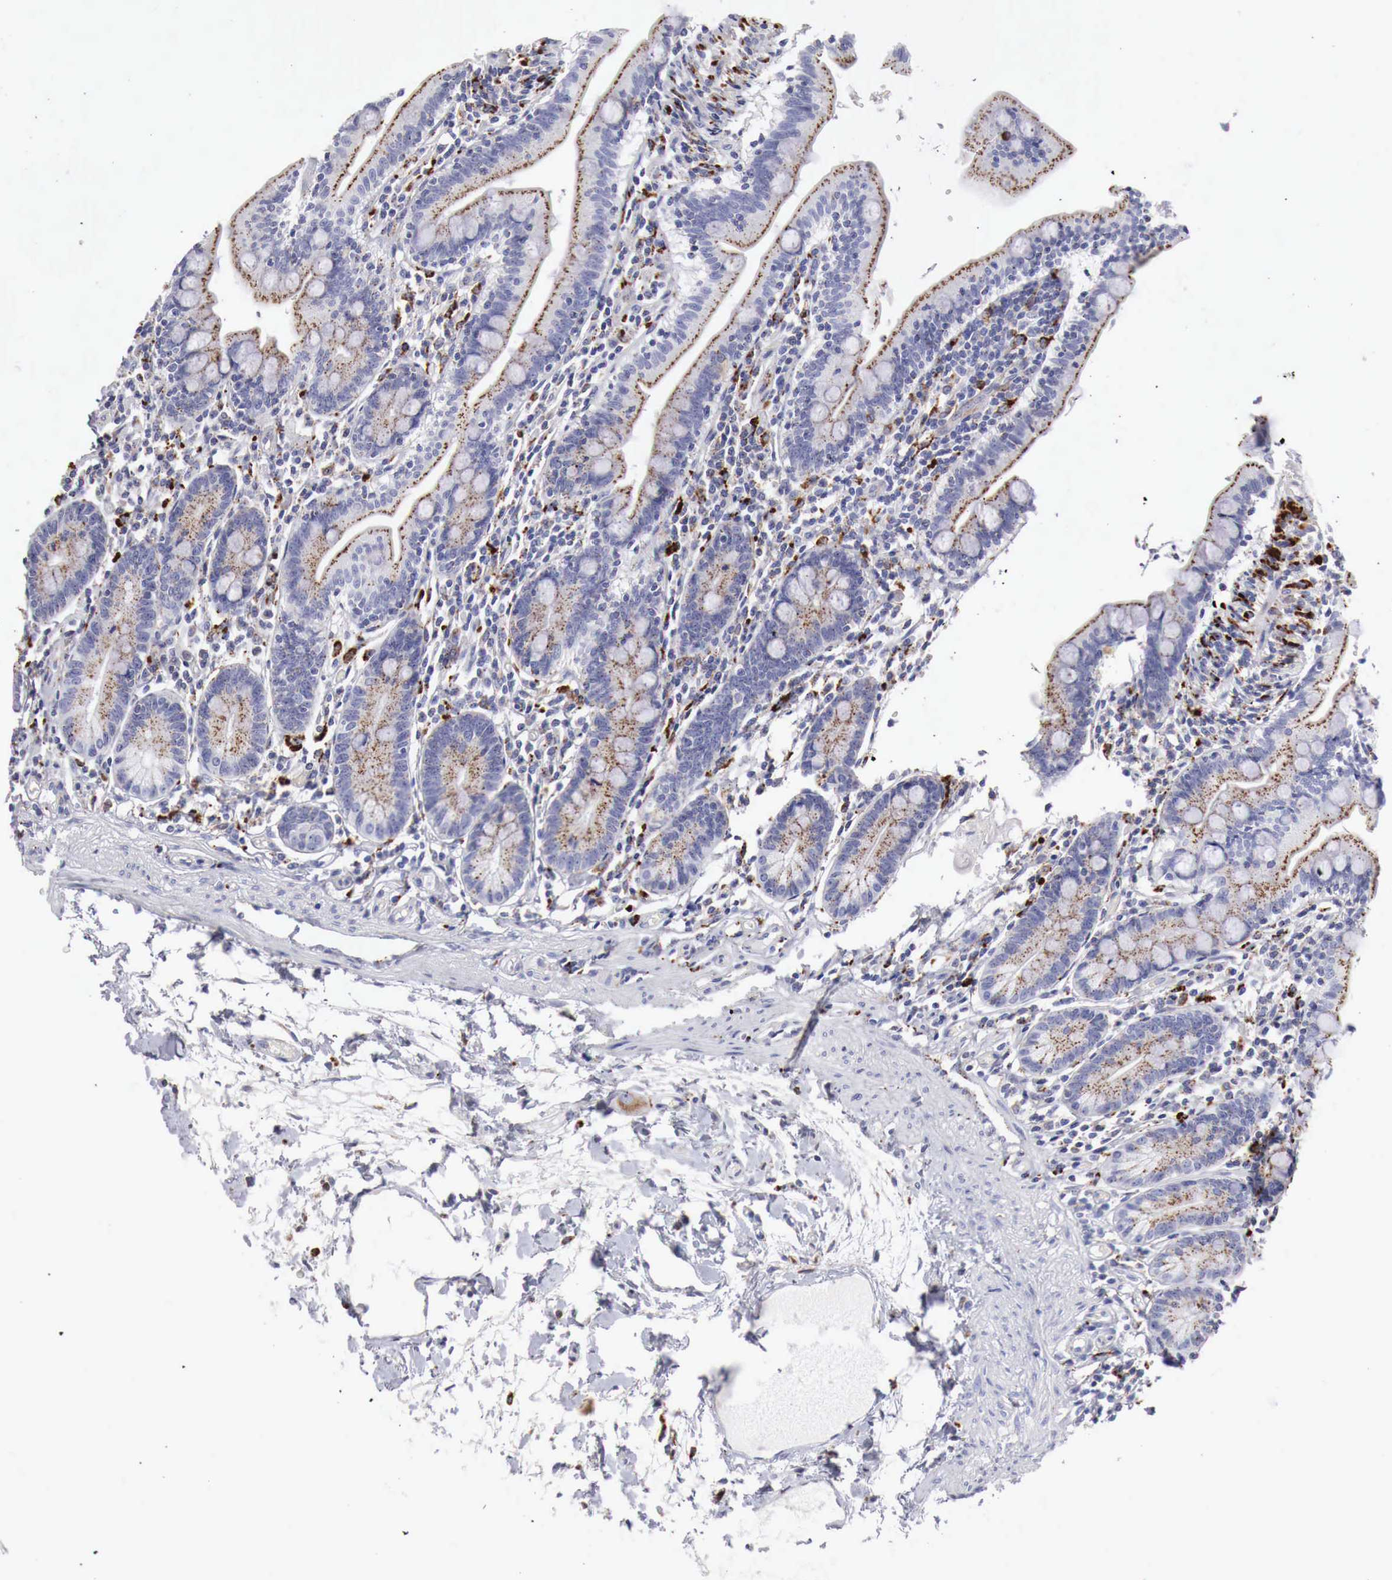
{"staining": {"intensity": "strong", "quantity": "25%-75%", "location": "cytoplasmic/membranous"}, "tissue": "small intestine", "cell_type": "Glandular cells", "image_type": "normal", "snomed": [{"axis": "morphology", "description": "Normal tissue, NOS"}, {"axis": "topography", "description": "Small intestine"}], "caption": "Human small intestine stained for a protein (brown) shows strong cytoplasmic/membranous positive positivity in approximately 25%-75% of glandular cells.", "gene": "GLA", "patient": {"sex": "female", "age": 69}}